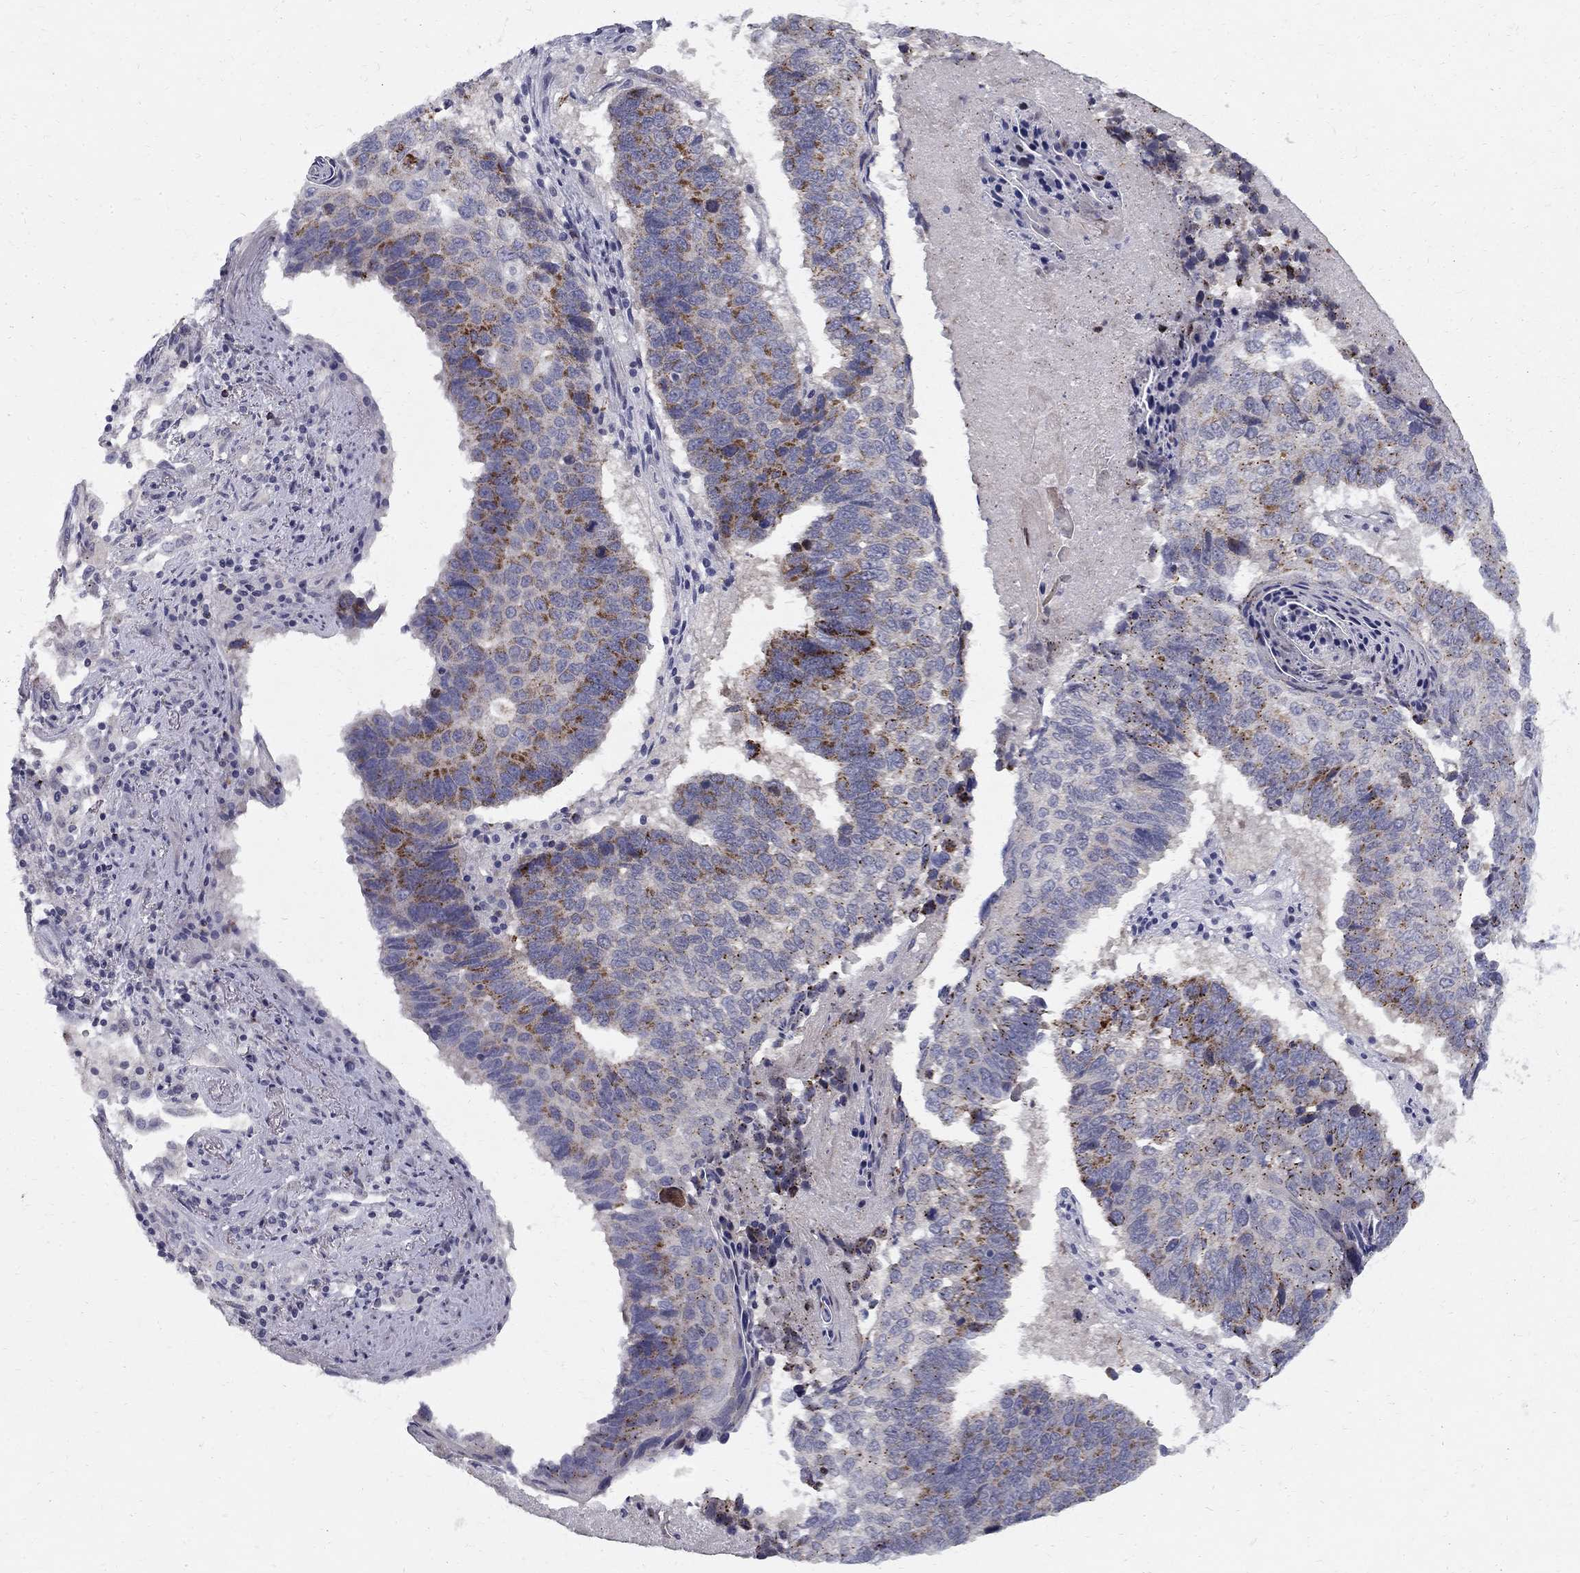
{"staining": {"intensity": "moderate", "quantity": "25%-75%", "location": "cytoplasmic/membranous"}, "tissue": "lung cancer", "cell_type": "Tumor cells", "image_type": "cancer", "snomed": [{"axis": "morphology", "description": "Squamous cell carcinoma, NOS"}, {"axis": "topography", "description": "Lung"}], "caption": "Immunohistochemical staining of human lung cancer displays medium levels of moderate cytoplasmic/membranous staining in about 25%-75% of tumor cells.", "gene": "CLIC6", "patient": {"sex": "male", "age": 73}}